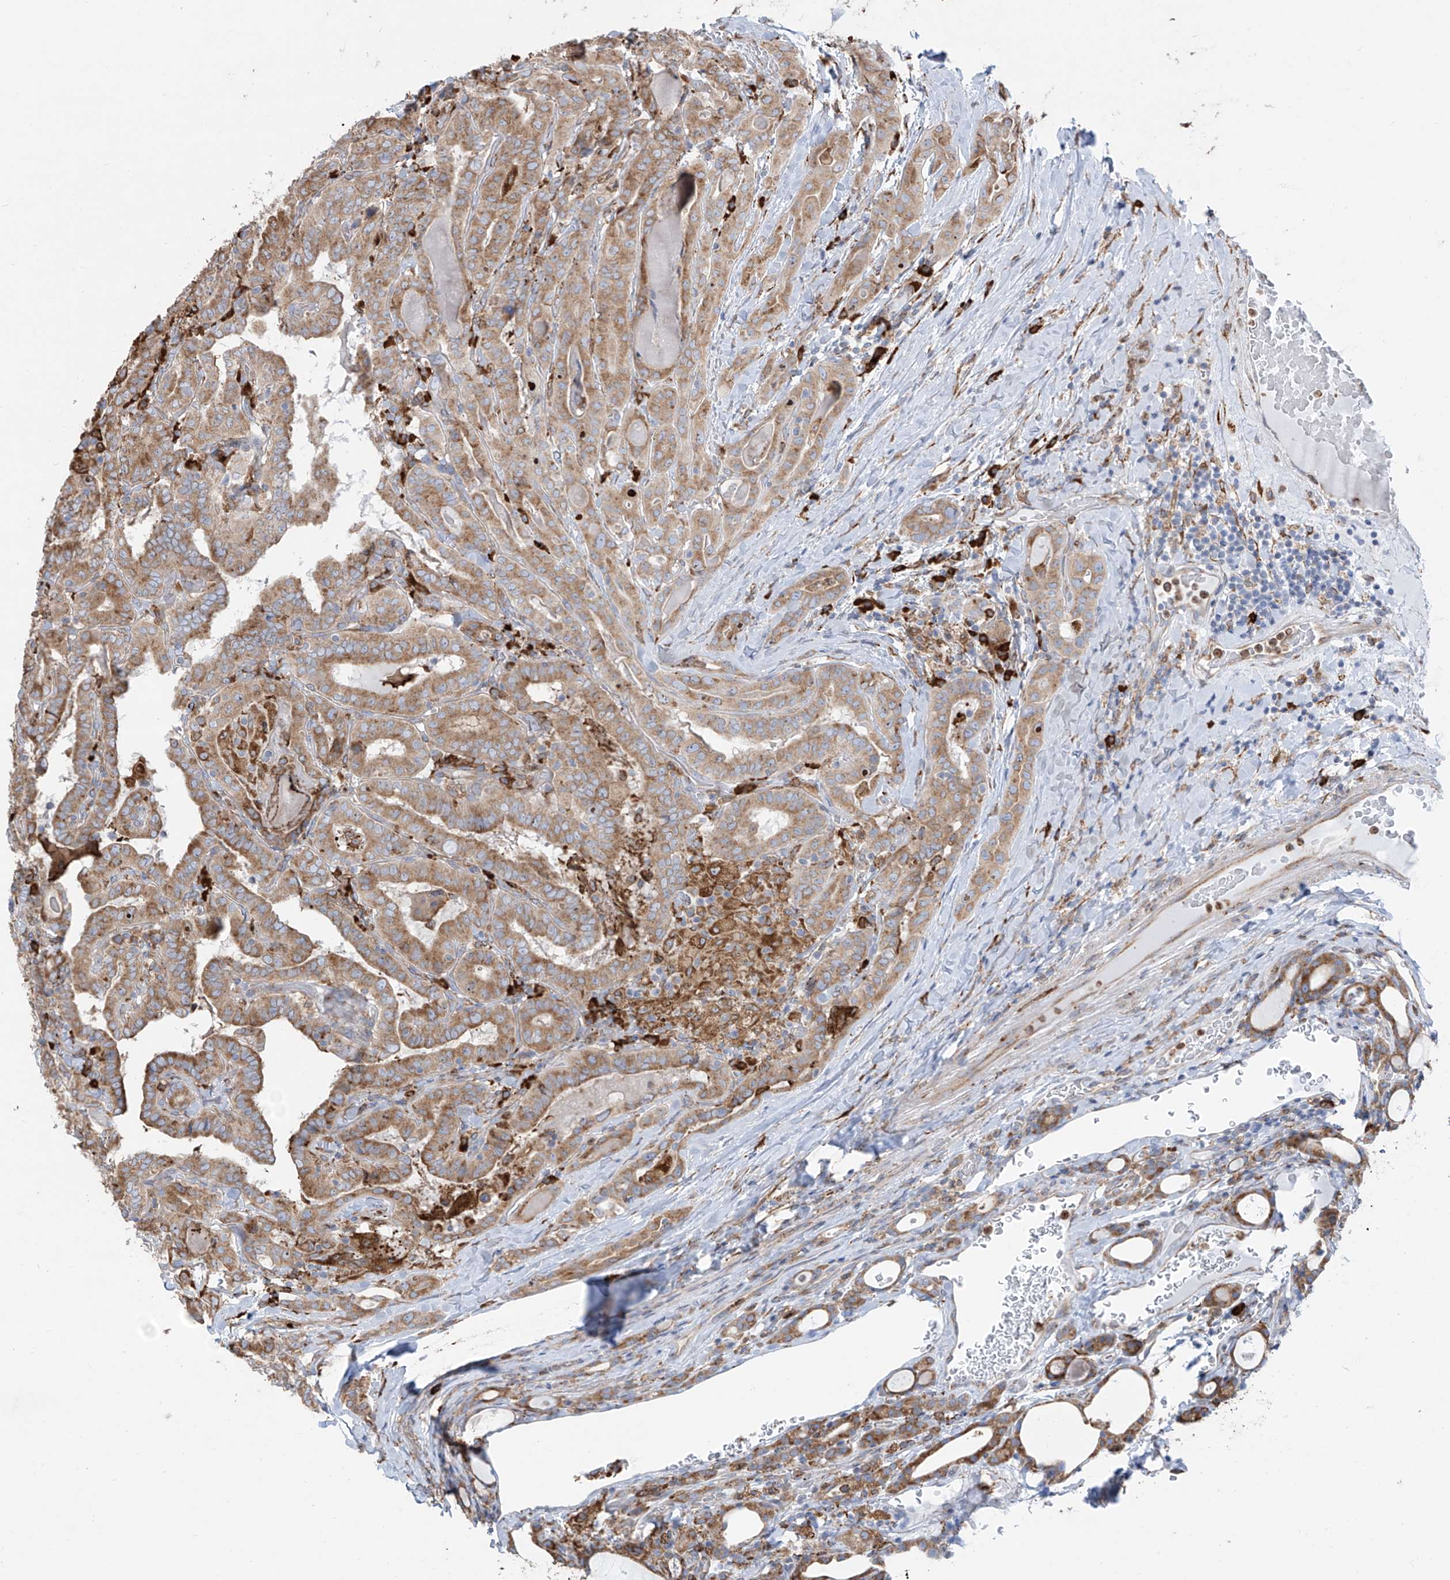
{"staining": {"intensity": "moderate", "quantity": ">75%", "location": "cytoplasmic/membranous"}, "tissue": "thyroid cancer", "cell_type": "Tumor cells", "image_type": "cancer", "snomed": [{"axis": "morphology", "description": "Papillary adenocarcinoma, NOS"}, {"axis": "topography", "description": "Thyroid gland"}], "caption": "Immunohistochemical staining of human thyroid cancer (papillary adenocarcinoma) demonstrates moderate cytoplasmic/membranous protein positivity in approximately >75% of tumor cells. (DAB = brown stain, brightfield microscopy at high magnification).", "gene": "ZNF354C", "patient": {"sex": "female", "age": 72}}